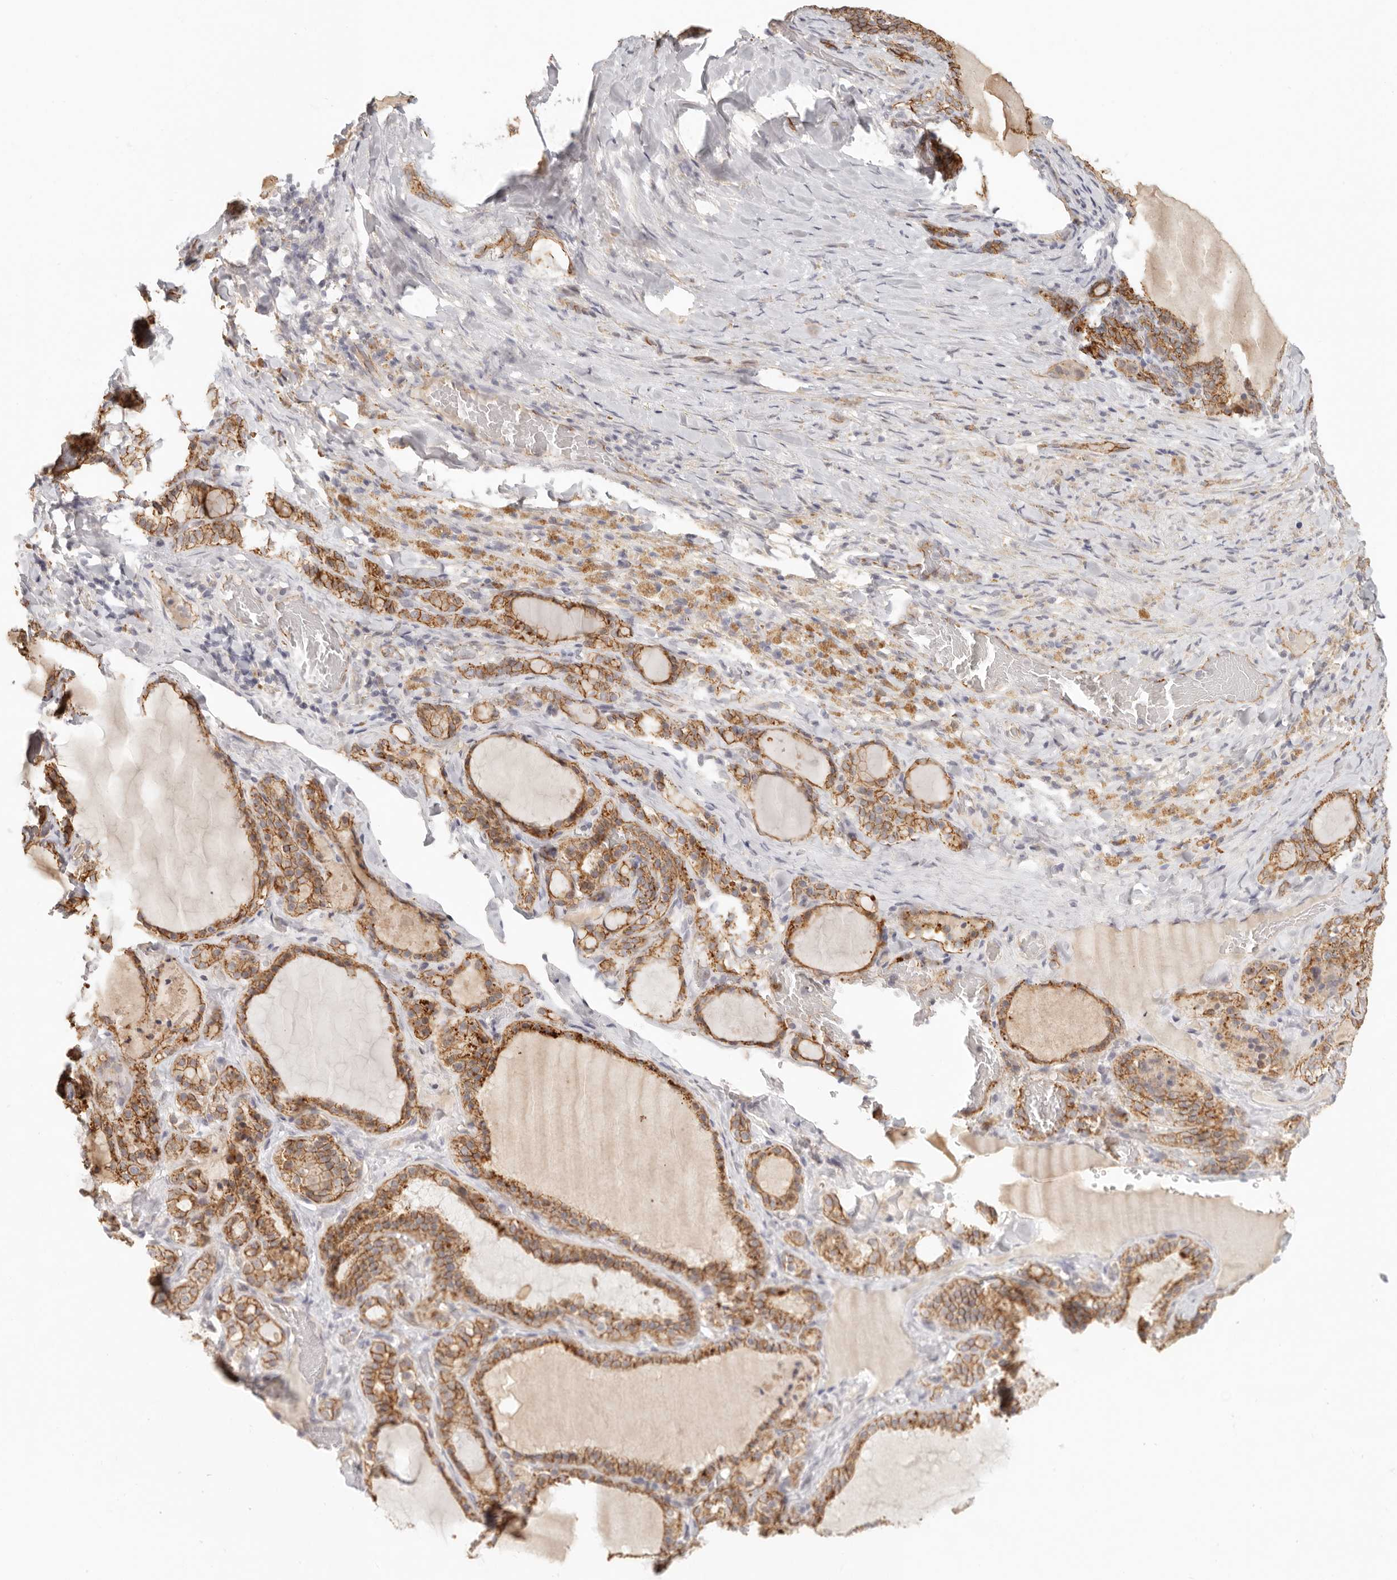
{"staining": {"intensity": "moderate", "quantity": ">75%", "location": "cytoplasmic/membranous"}, "tissue": "thyroid gland", "cell_type": "Glandular cells", "image_type": "normal", "snomed": [{"axis": "morphology", "description": "Normal tissue, NOS"}, {"axis": "topography", "description": "Thyroid gland"}], "caption": "Moderate cytoplasmic/membranous staining for a protein is present in approximately >75% of glandular cells of normal thyroid gland using immunohistochemistry (IHC).", "gene": "ANXA9", "patient": {"sex": "female", "age": 22}}